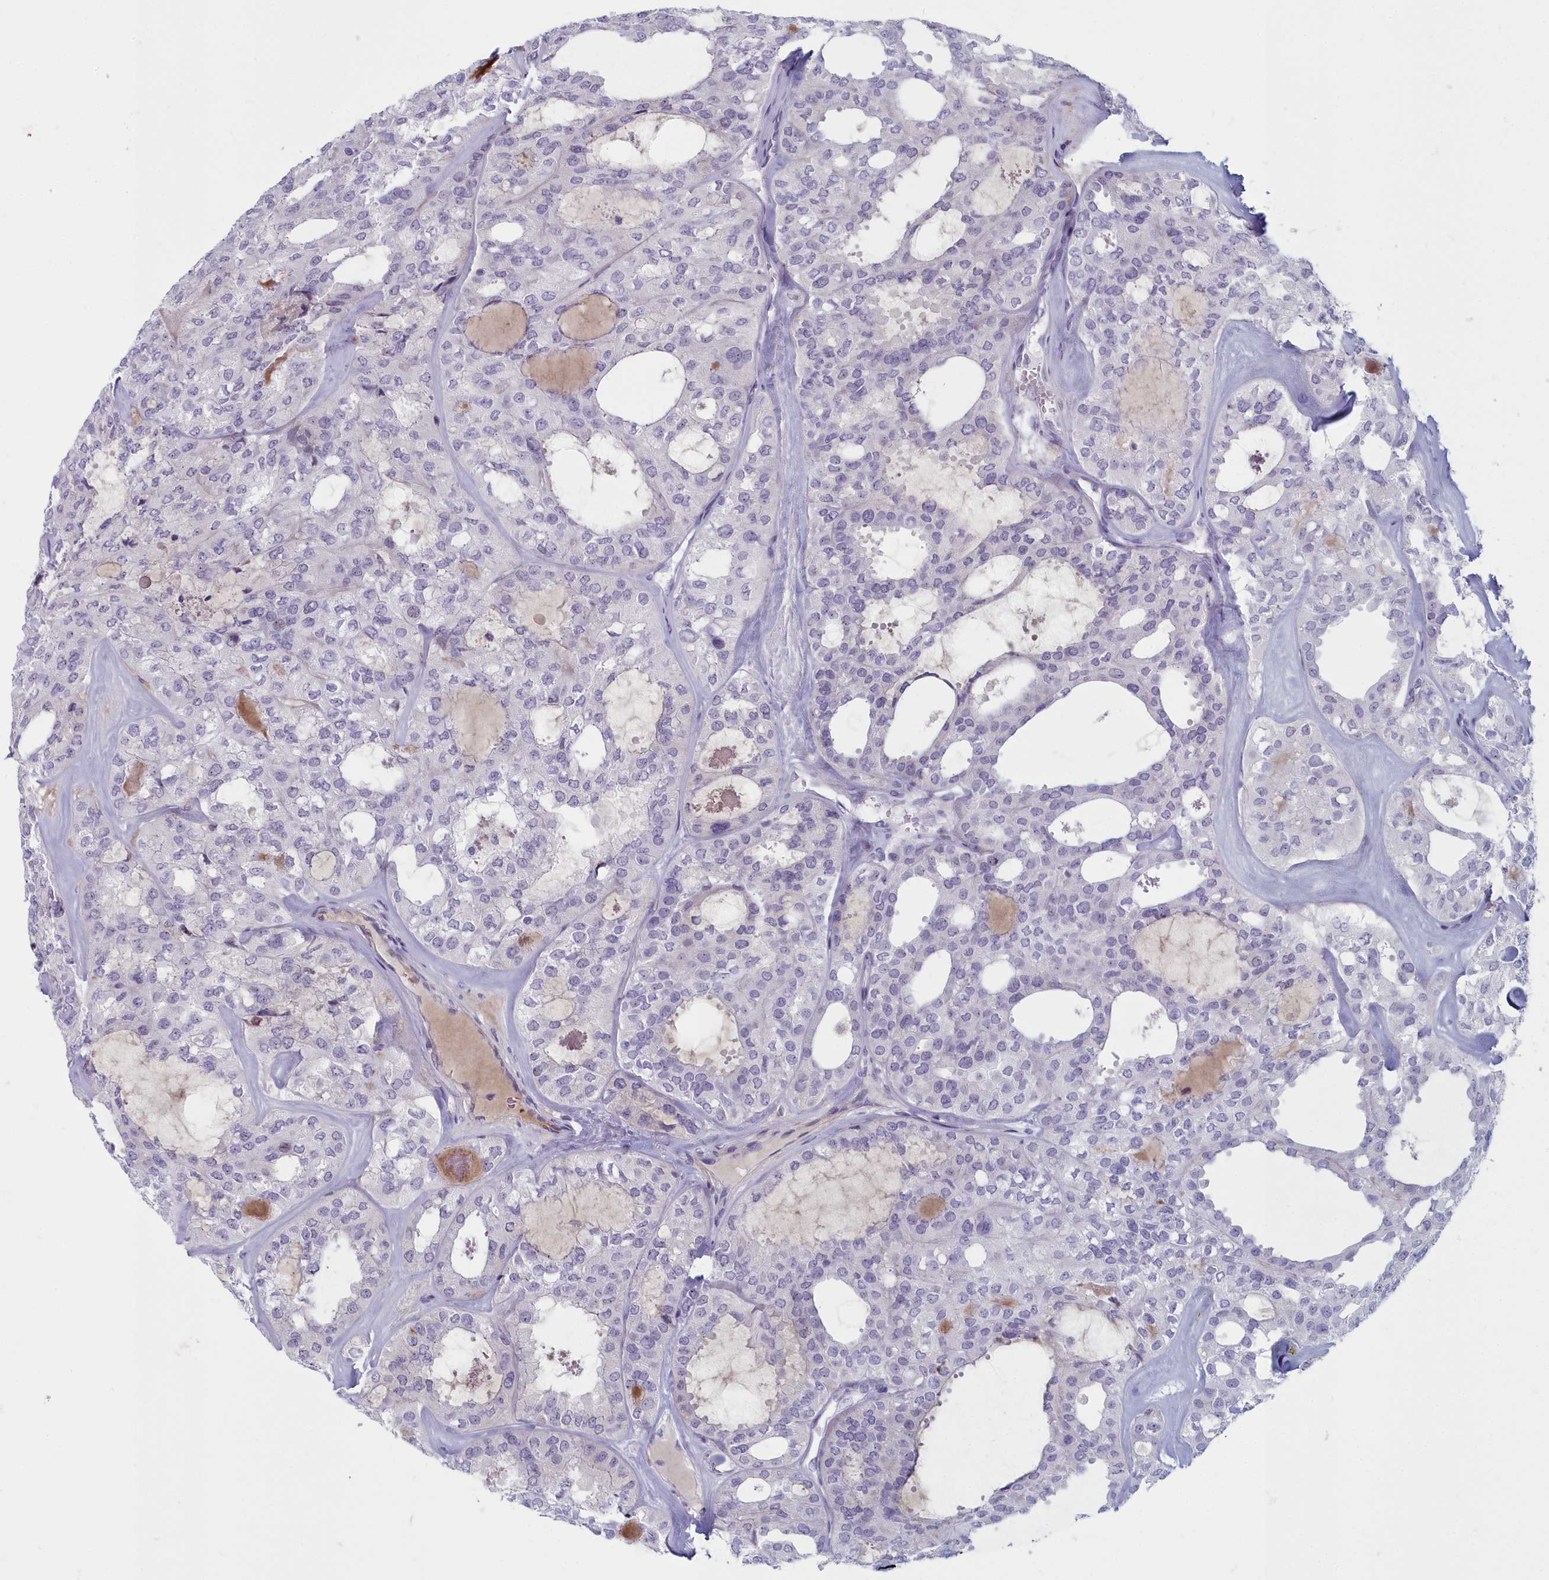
{"staining": {"intensity": "negative", "quantity": "none", "location": "none"}, "tissue": "thyroid cancer", "cell_type": "Tumor cells", "image_type": "cancer", "snomed": [{"axis": "morphology", "description": "Follicular adenoma carcinoma, NOS"}, {"axis": "topography", "description": "Thyroid gland"}], "caption": "DAB (3,3'-diaminobenzidine) immunohistochemical staining of human thyroid follicular adenoma carcinoma displays no significant expression in tumor cells.", "gene": "INSYN2A", "patient": {"sex": "male", "age": 75}}